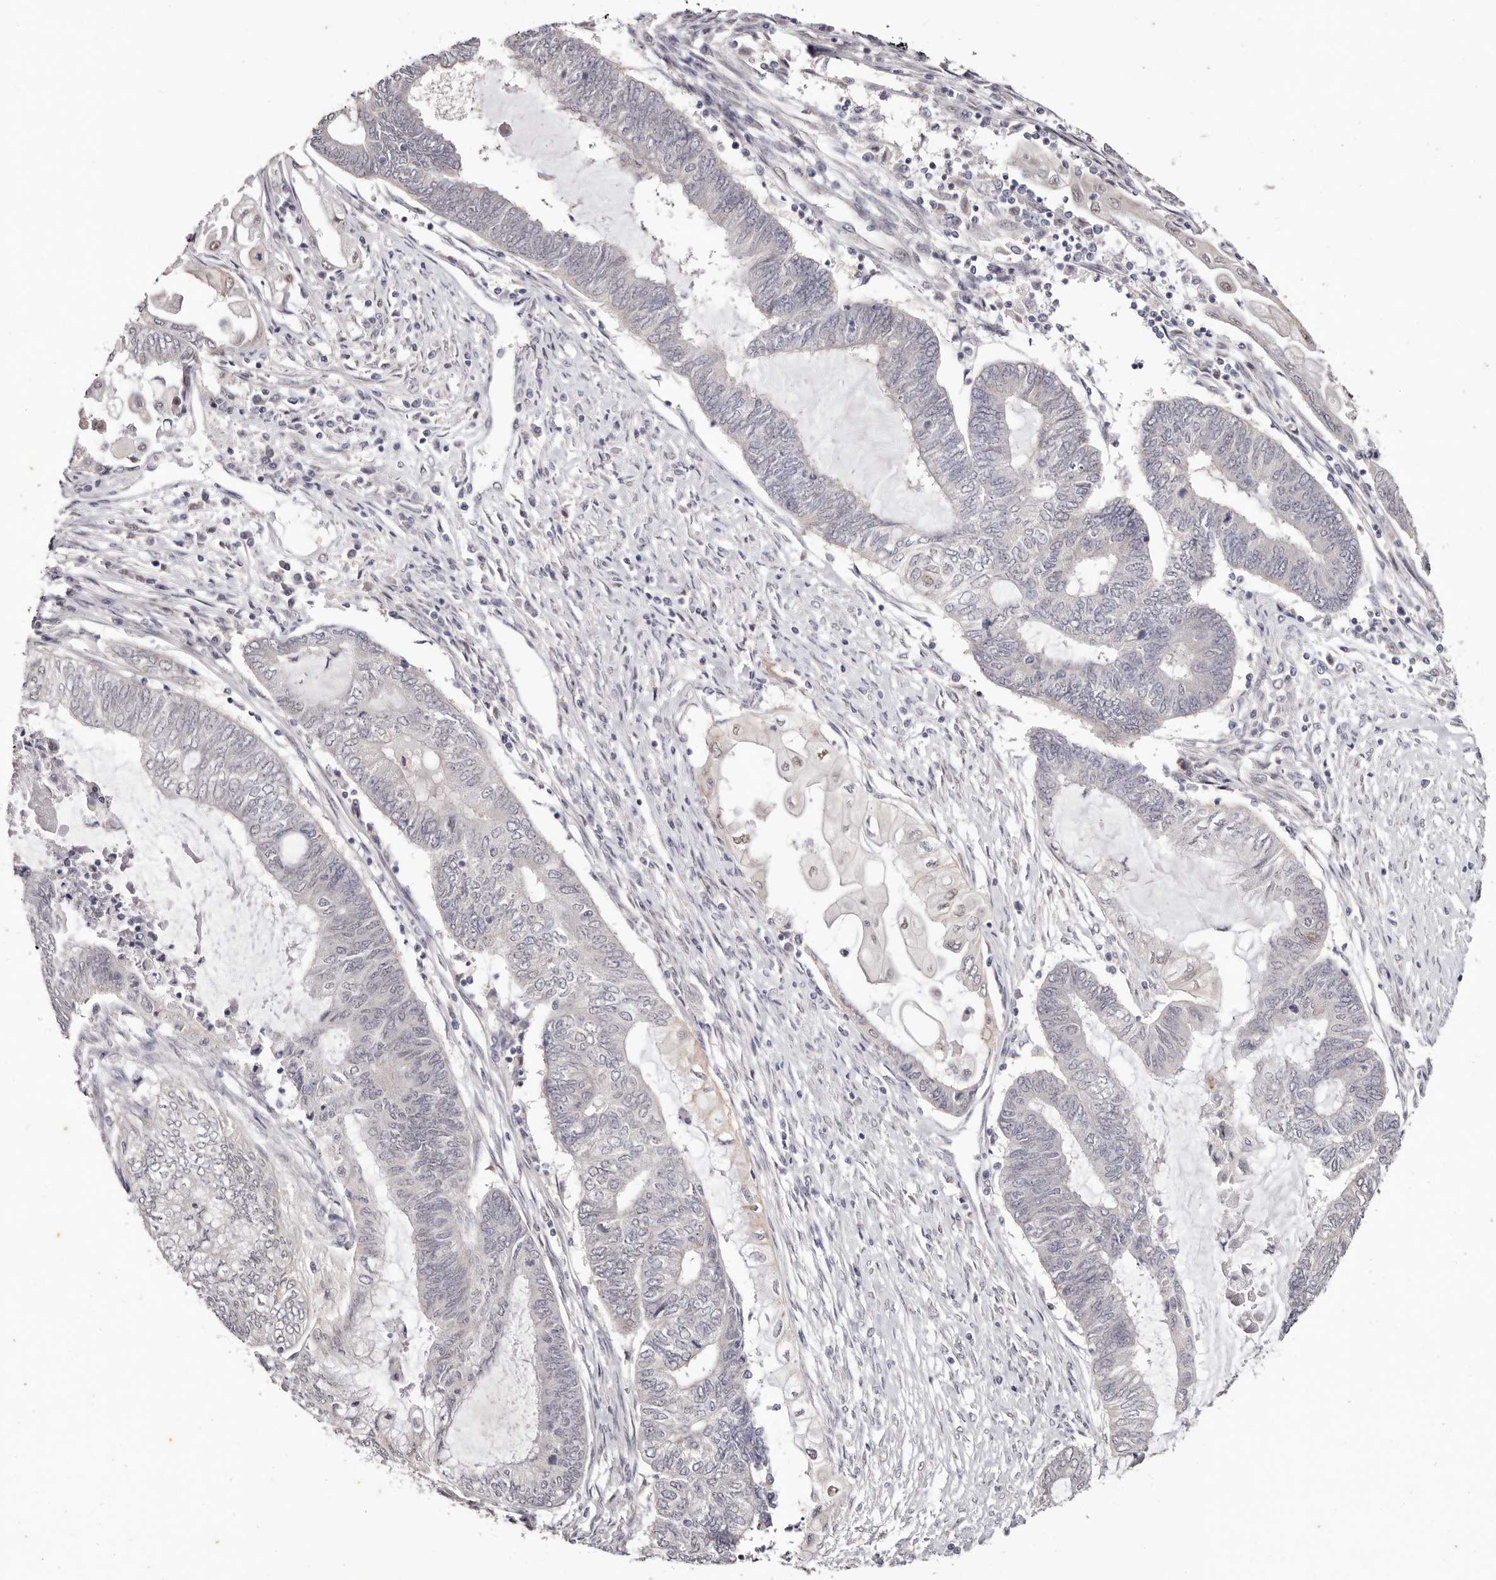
{"staining": {"intensity": "weak", "quantity": "<25%", "location": "nuclear"}, "tissue": "endometrial cancer", "cell_type": "Tumor cells", "image_type": "cancer", "snomed": [{"axis": "morphology", "description": "Adenocarcinoma, NOS"}, {"axis": "topography", "description": "Uterus"}, {"axis": "topography", "description": "Endometrium"}], "caption": "High magnification brightfield microscopy of endometrial cancer stained with DAB (3,3'-diaminobenzidine) (brown) and counterstained with hematoxylin (blue): tumor cells show no significant expression.", "gene": "TYW3", "patient": {"sex": "female", "age": 70}}